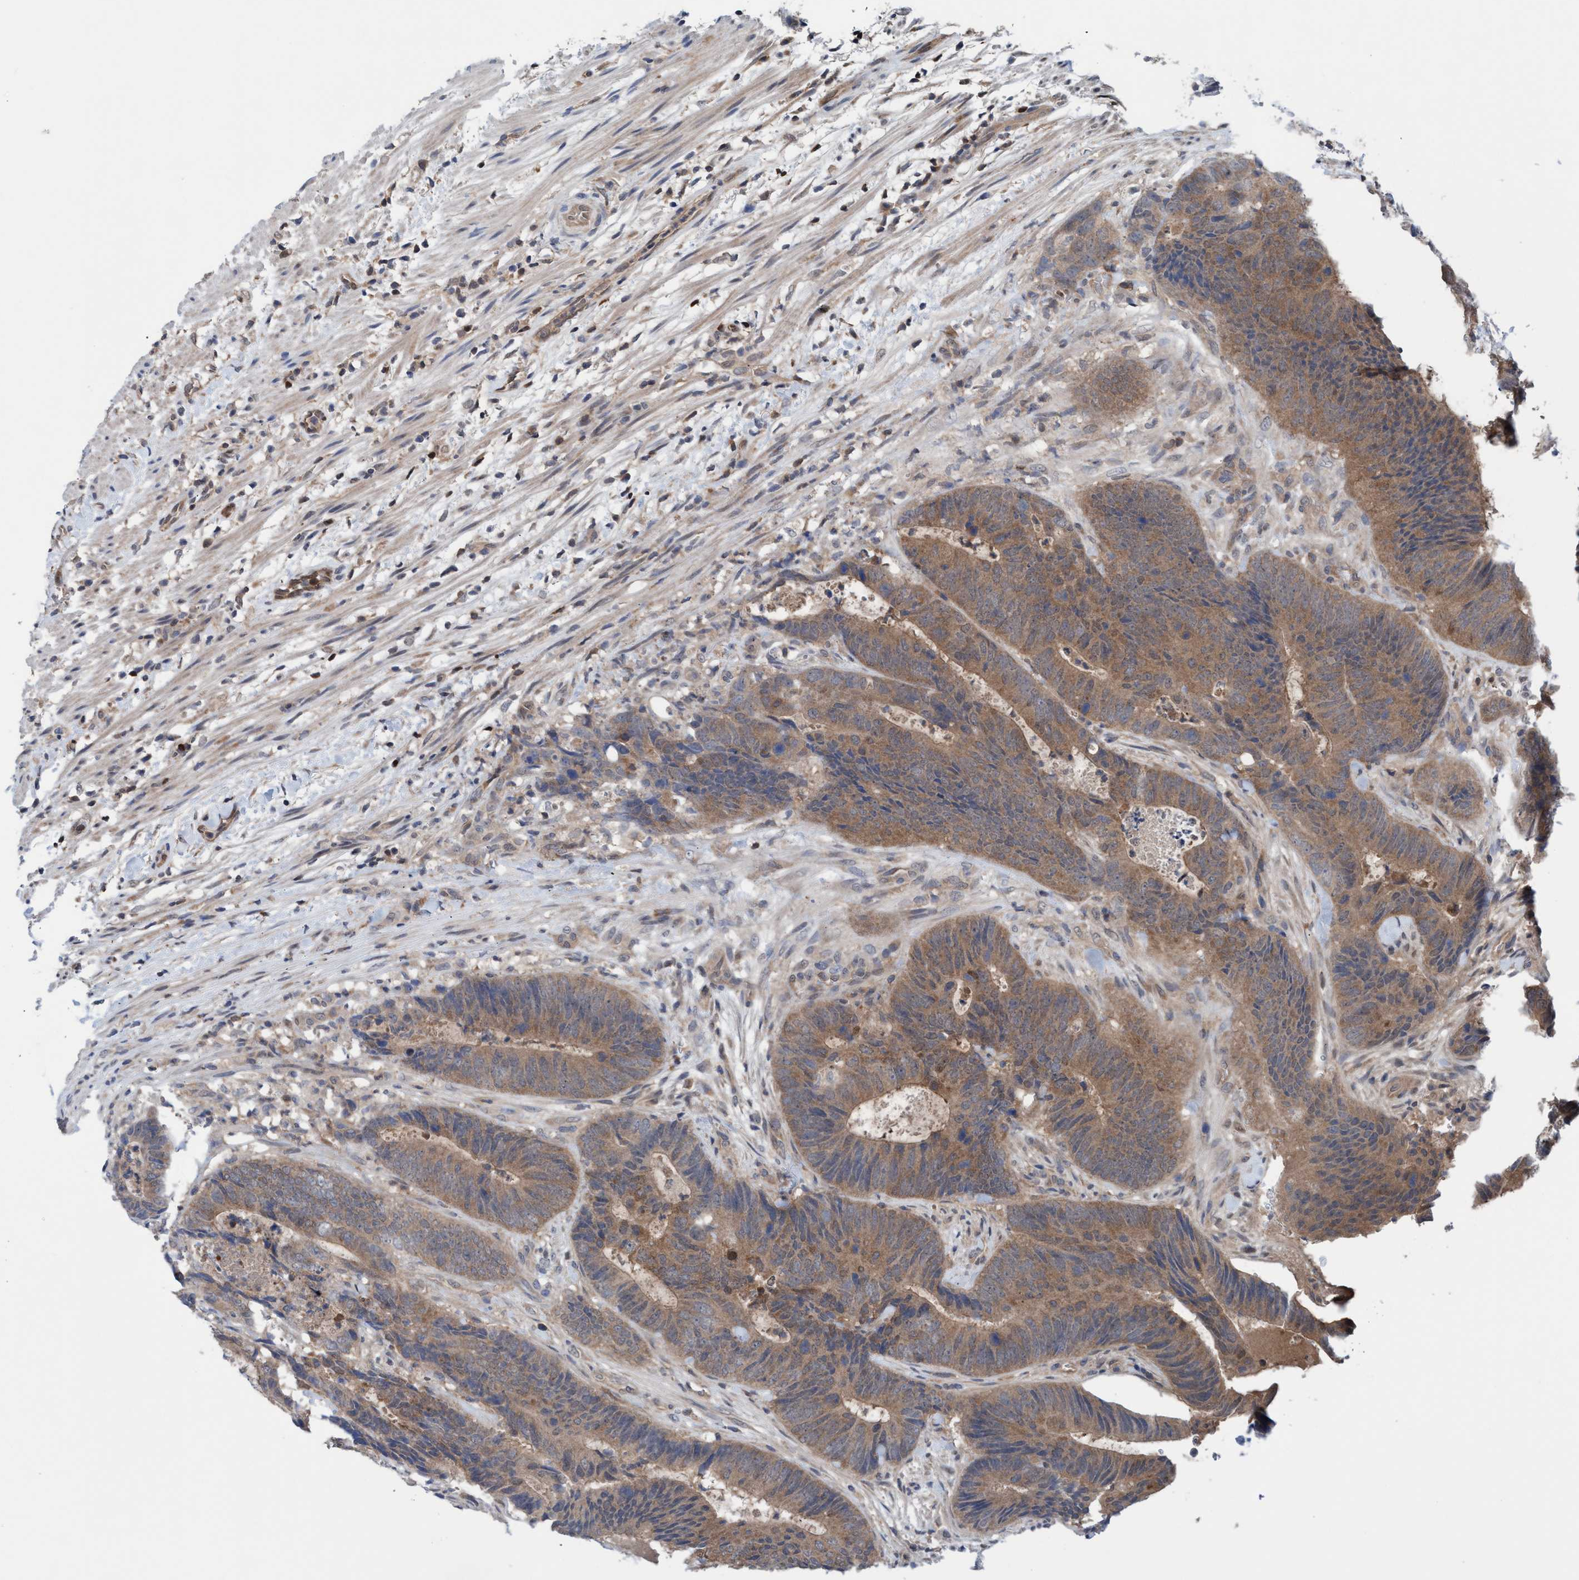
{"staining": {"intensity": "moderate", "quantity": ">75%", "location": "cytoplasmic/membranous"}, "tissue": "colorectal cancer", "cell_type": "Tumor cells", "image_type": "cancer", "snomed": [{"axis": "morphology", "description": "Adenocarcinoma, NOS"}, {"axis": "topography", "description": "Colon"}], "caption": "Immunohistochemical staining of adenocarcinoma (colorectal) displays medium levels of moderate cytoplasmic/membranous staining in about >75% of tumor cells.", "gene": "GLOD4", "patient": {"sex": "male", "age": 56}}